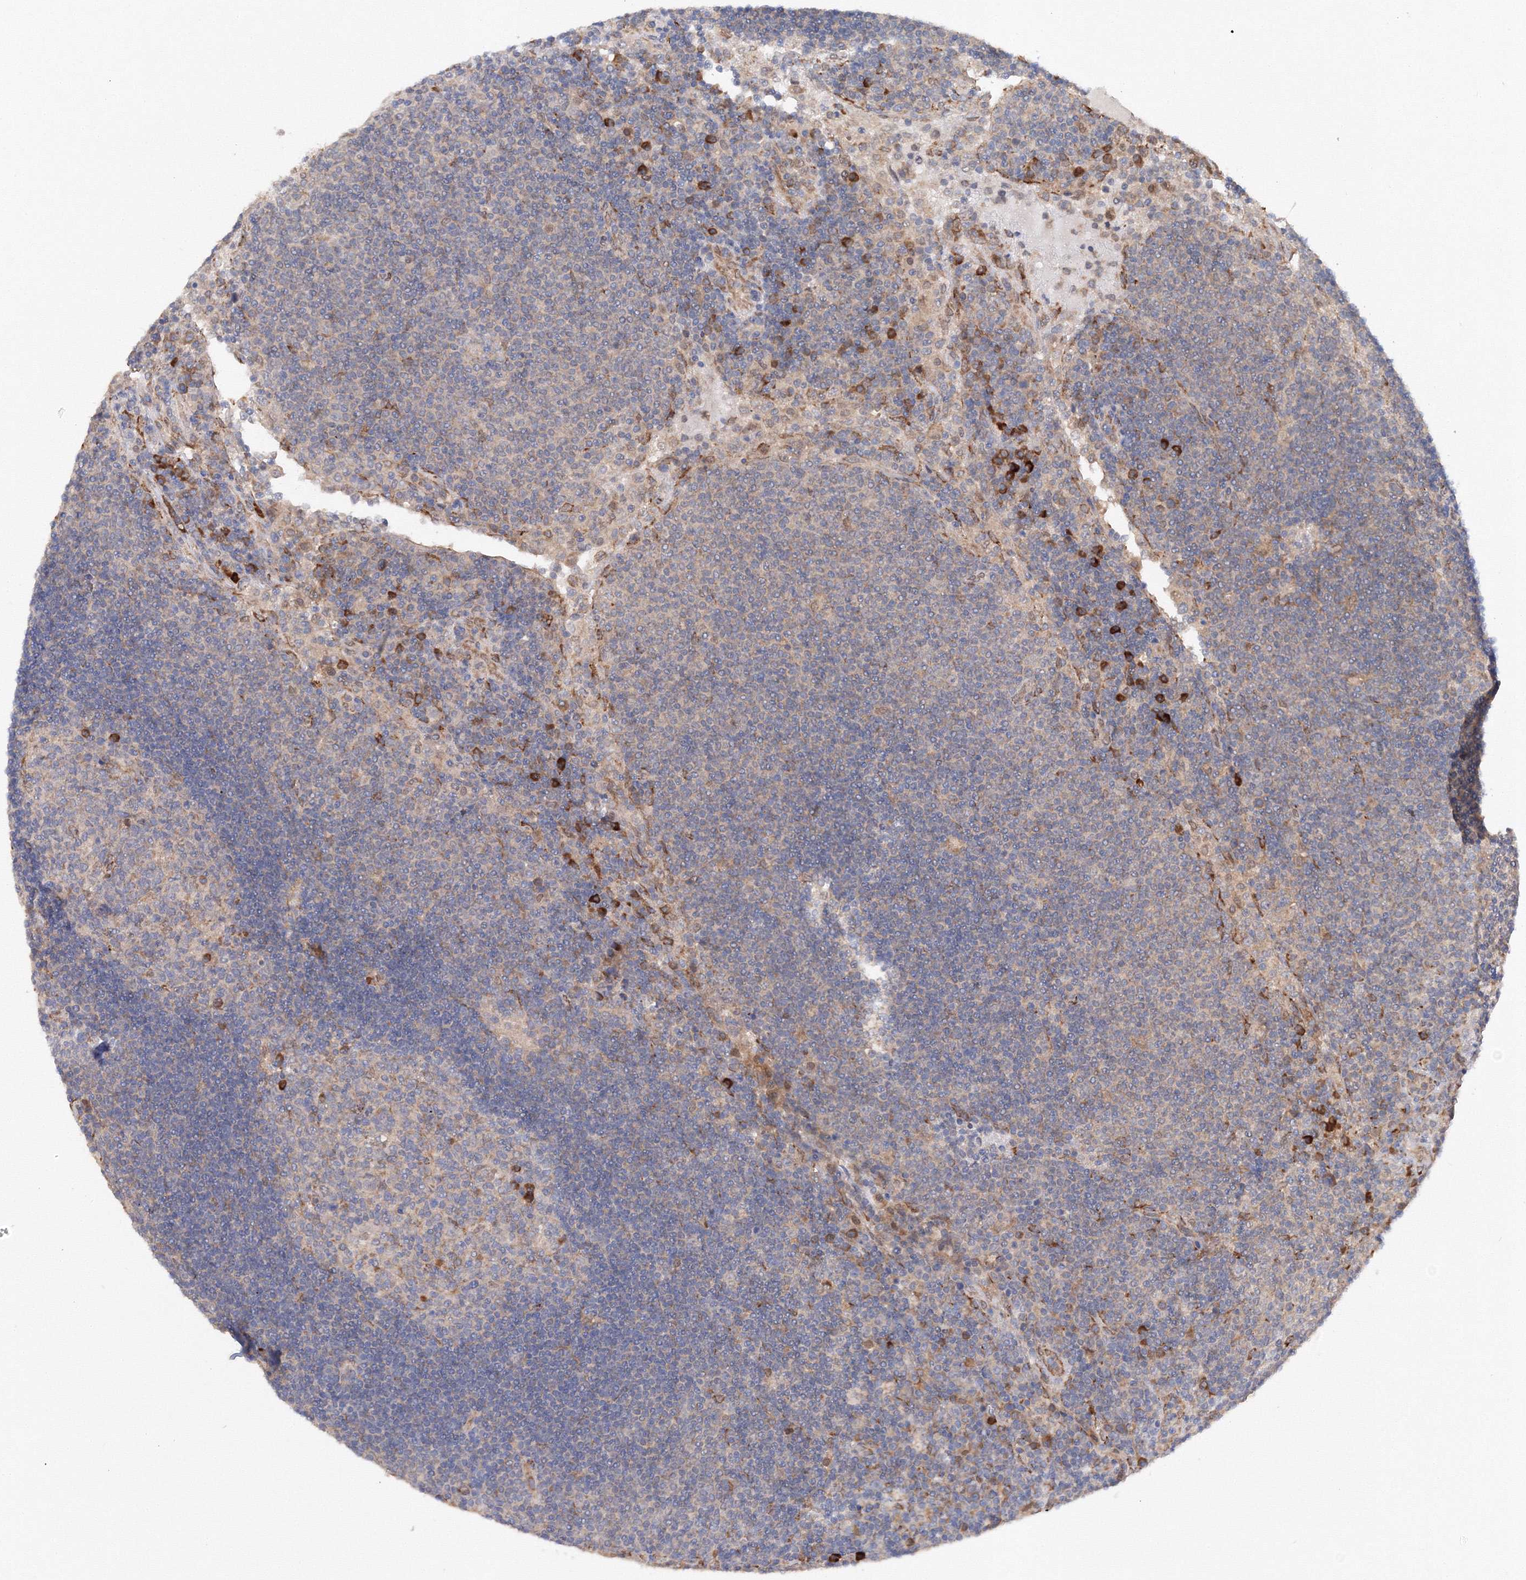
{"staining": {"intensity": "negative", "quantity": "none", "location": "none"}, "tissue": "lymph node", "cell_type": "Germinal center cells", "image_type": "normal", "snomed": [{"axis": "morphology", "description": "Normal tissue, NOS"}, {"axis": "topography", "description": "Lymph node"}], "caption": "Germinal center cells show no significant protein expression in benign lymph node. (DAB IHC visualized using brightfield microscopy, high magnification).", "gene": "DIS3L2", "patient": {"sex": "female", "age": 53}}